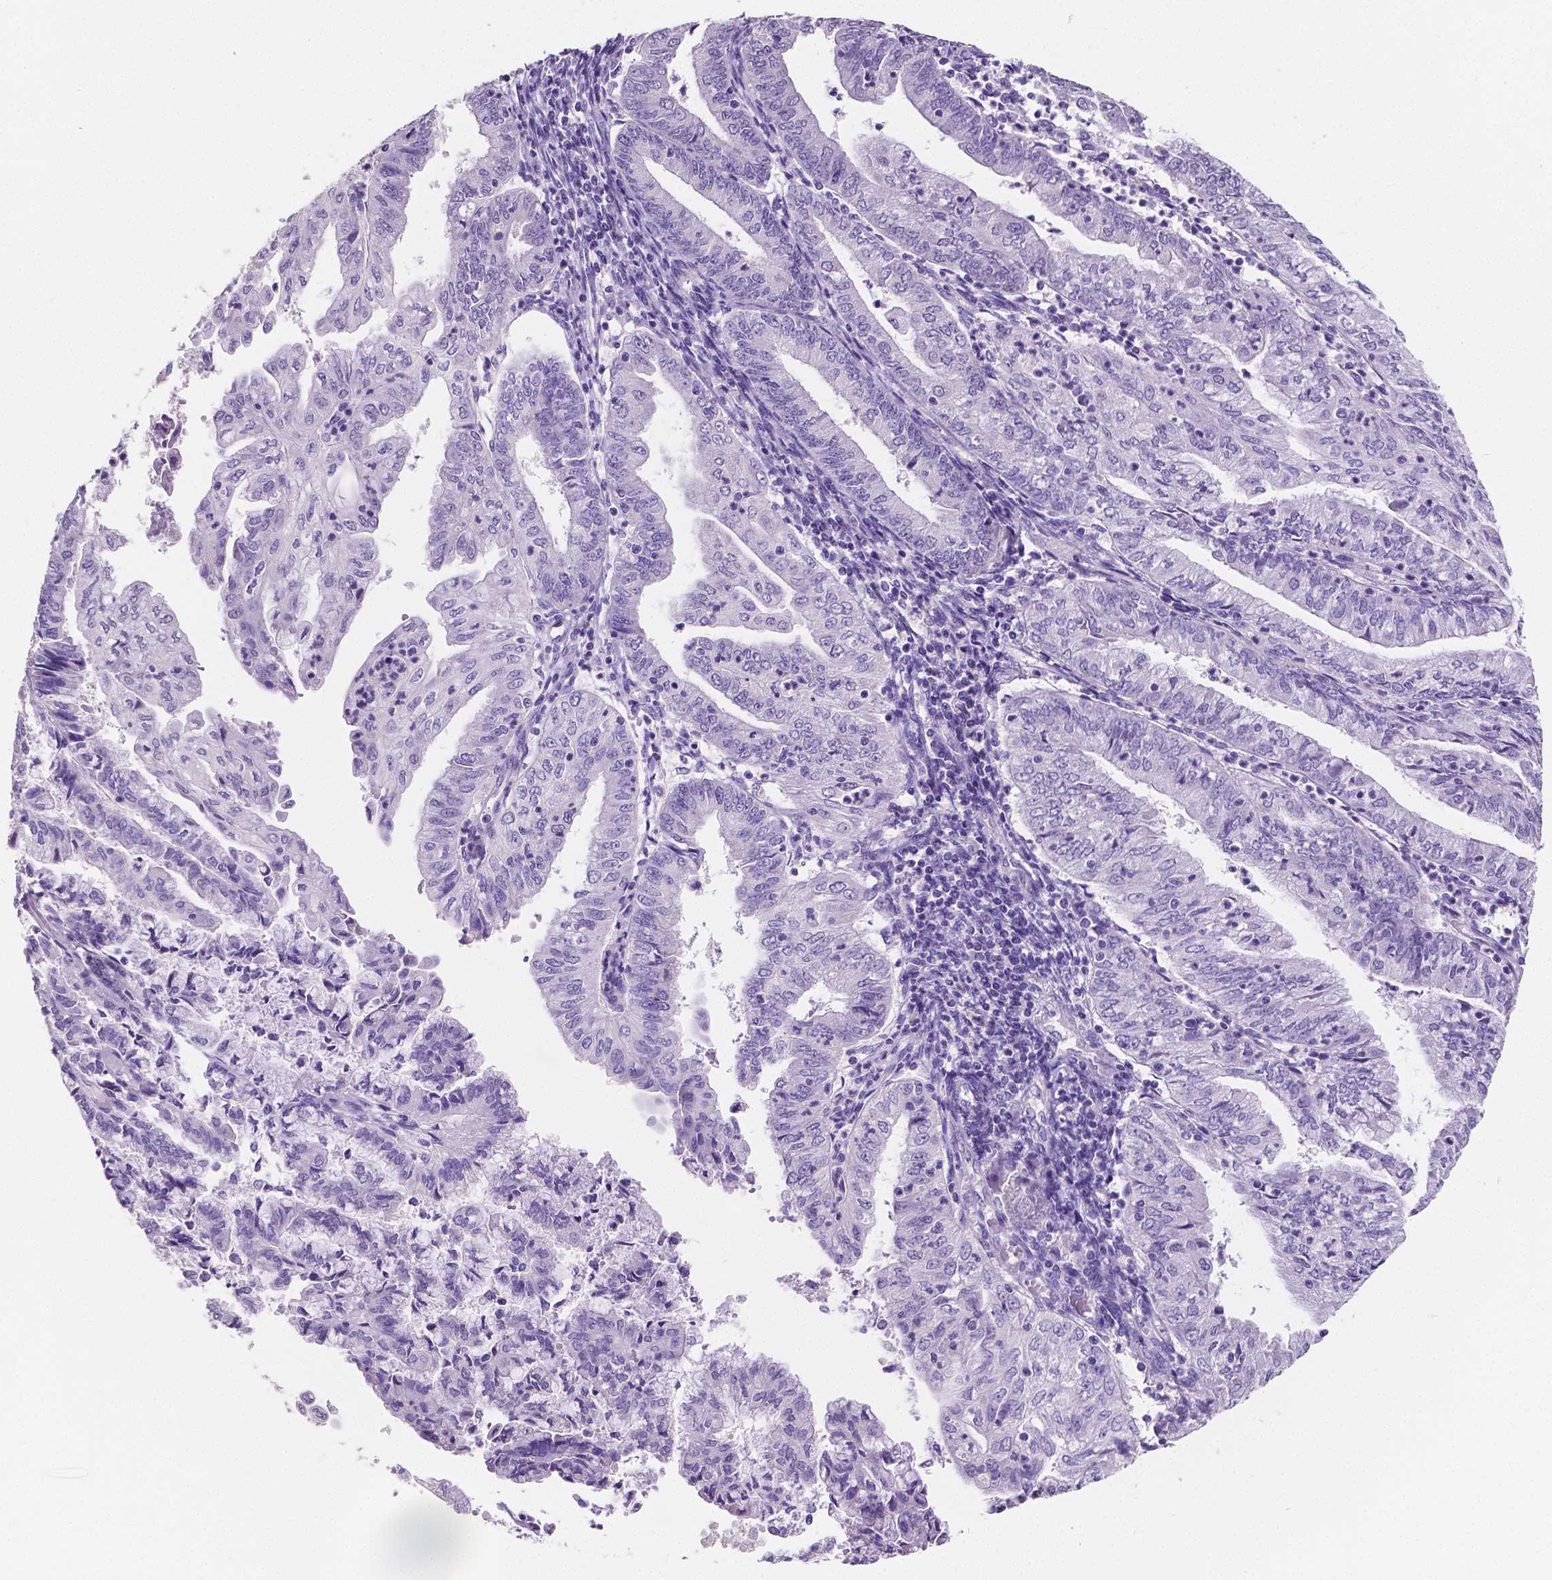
{"staining": {"intensity": "negative", "quantity": "none", "location": "none"}, "tissue": "endometrial cancer", "cell_type": "Tumor cells", "image_type": "cancer", "snomed": [{"axis": "morphology", "description": "Adenocarcinoma, NOS"}, {"axis": "topography", "description": "Endometrium"}], "caption": "This is an IHC micrograph of human endometrial adenocarcinoma. There is no expression in tumor cells.", "gene": "SATB2", "patient": {"sex": "female", "age": 55}}